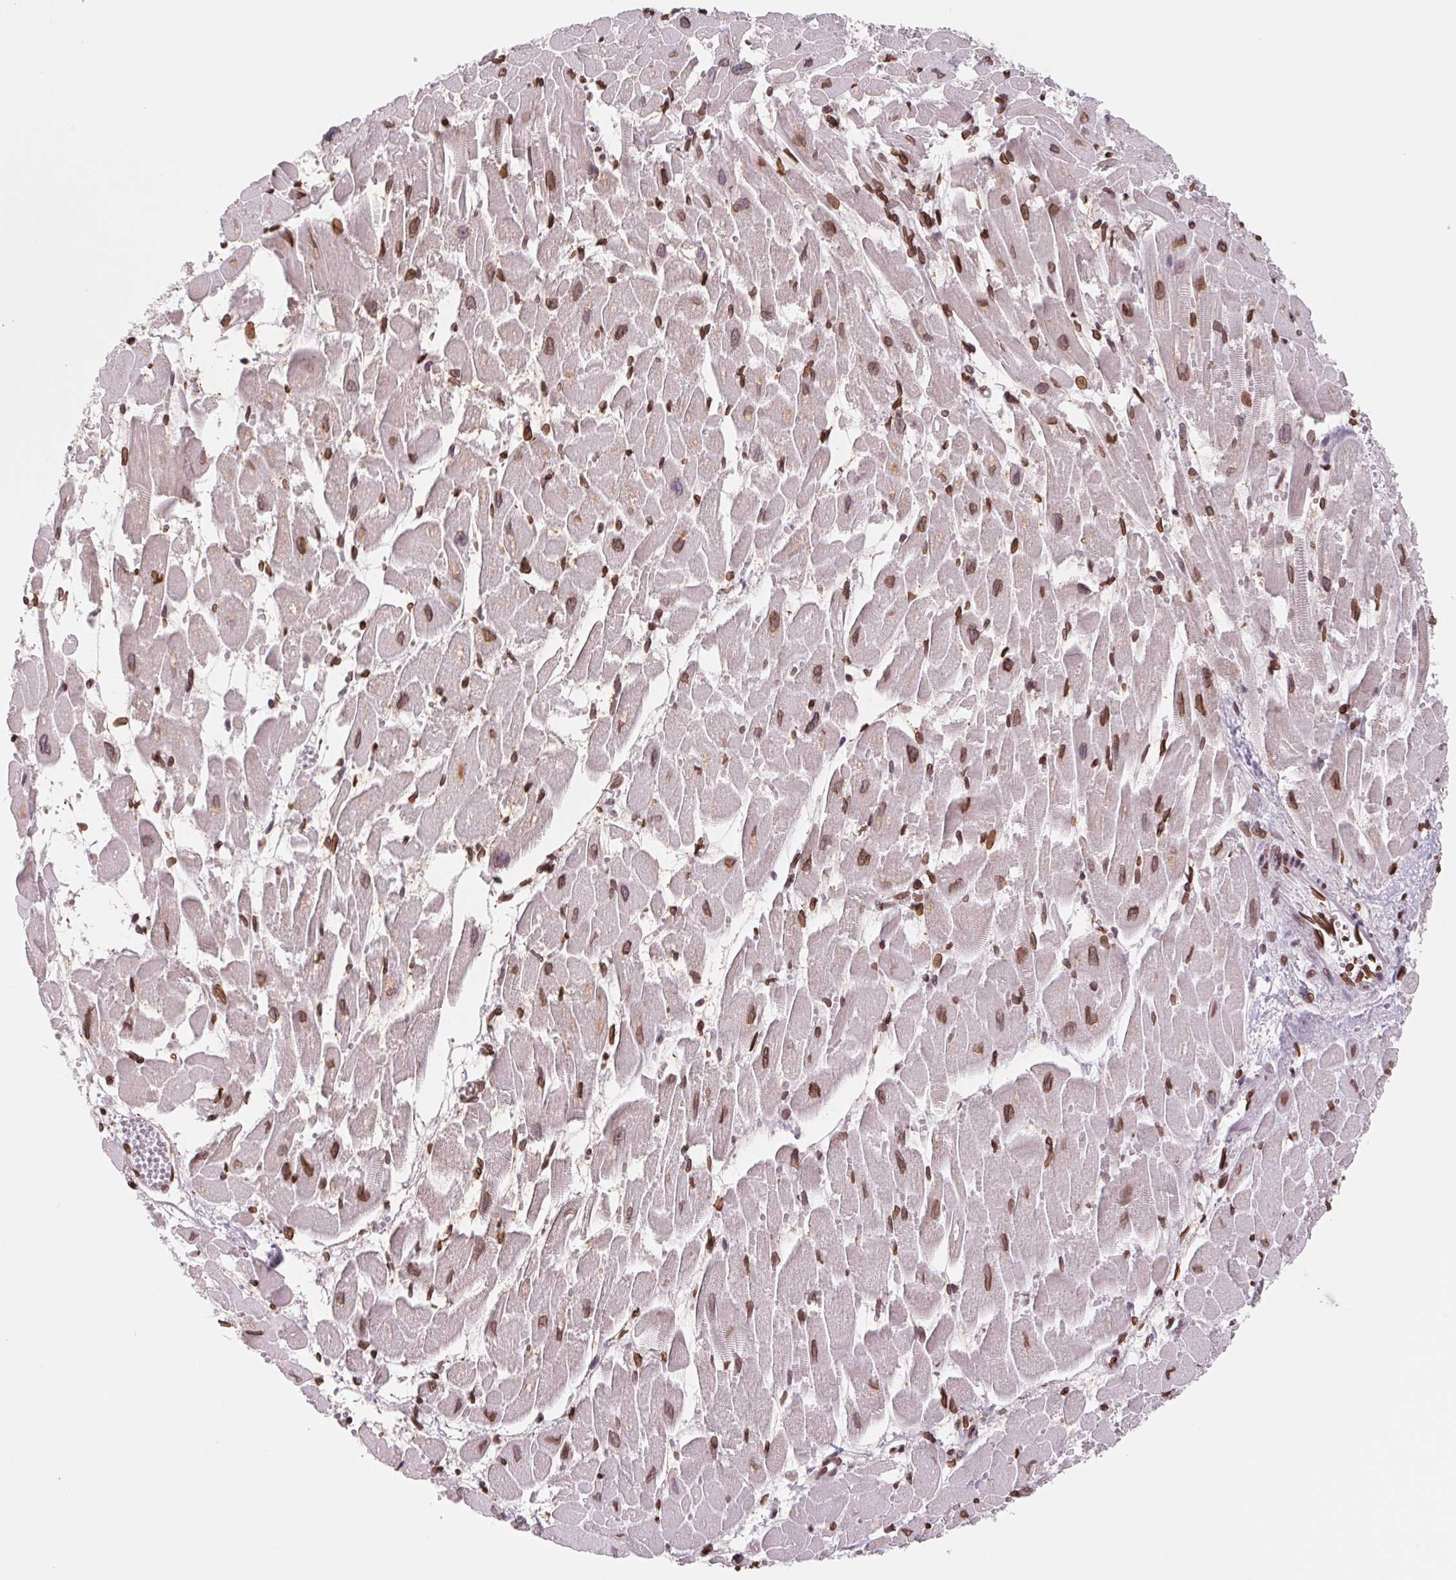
{"staining": {"intensity": "moderate", "quantity": ">75%", "location": "cytoplasmic/membranous,nuclear"}, "tissue": "heart muscle", "cell_type": "Cardiomyocytes", "image_type": "normal", "snomed": [{"axis": "morphology", "description": "Normal tissue, NOS"}, {"axis": "topography", "description": "Heart"}], "caption": "This micrograph shows unremarkable heart muscle stained with immunohistochemistry (IHC) to label a protein in brown. The cytoplasmic/membranous,nuclear of cardiomyocytes show moderate positivity for the protein. Nuclei are counter-stained blue.", "gene": "LMNB2", "patient": {"sex": "female", "age": 52}}